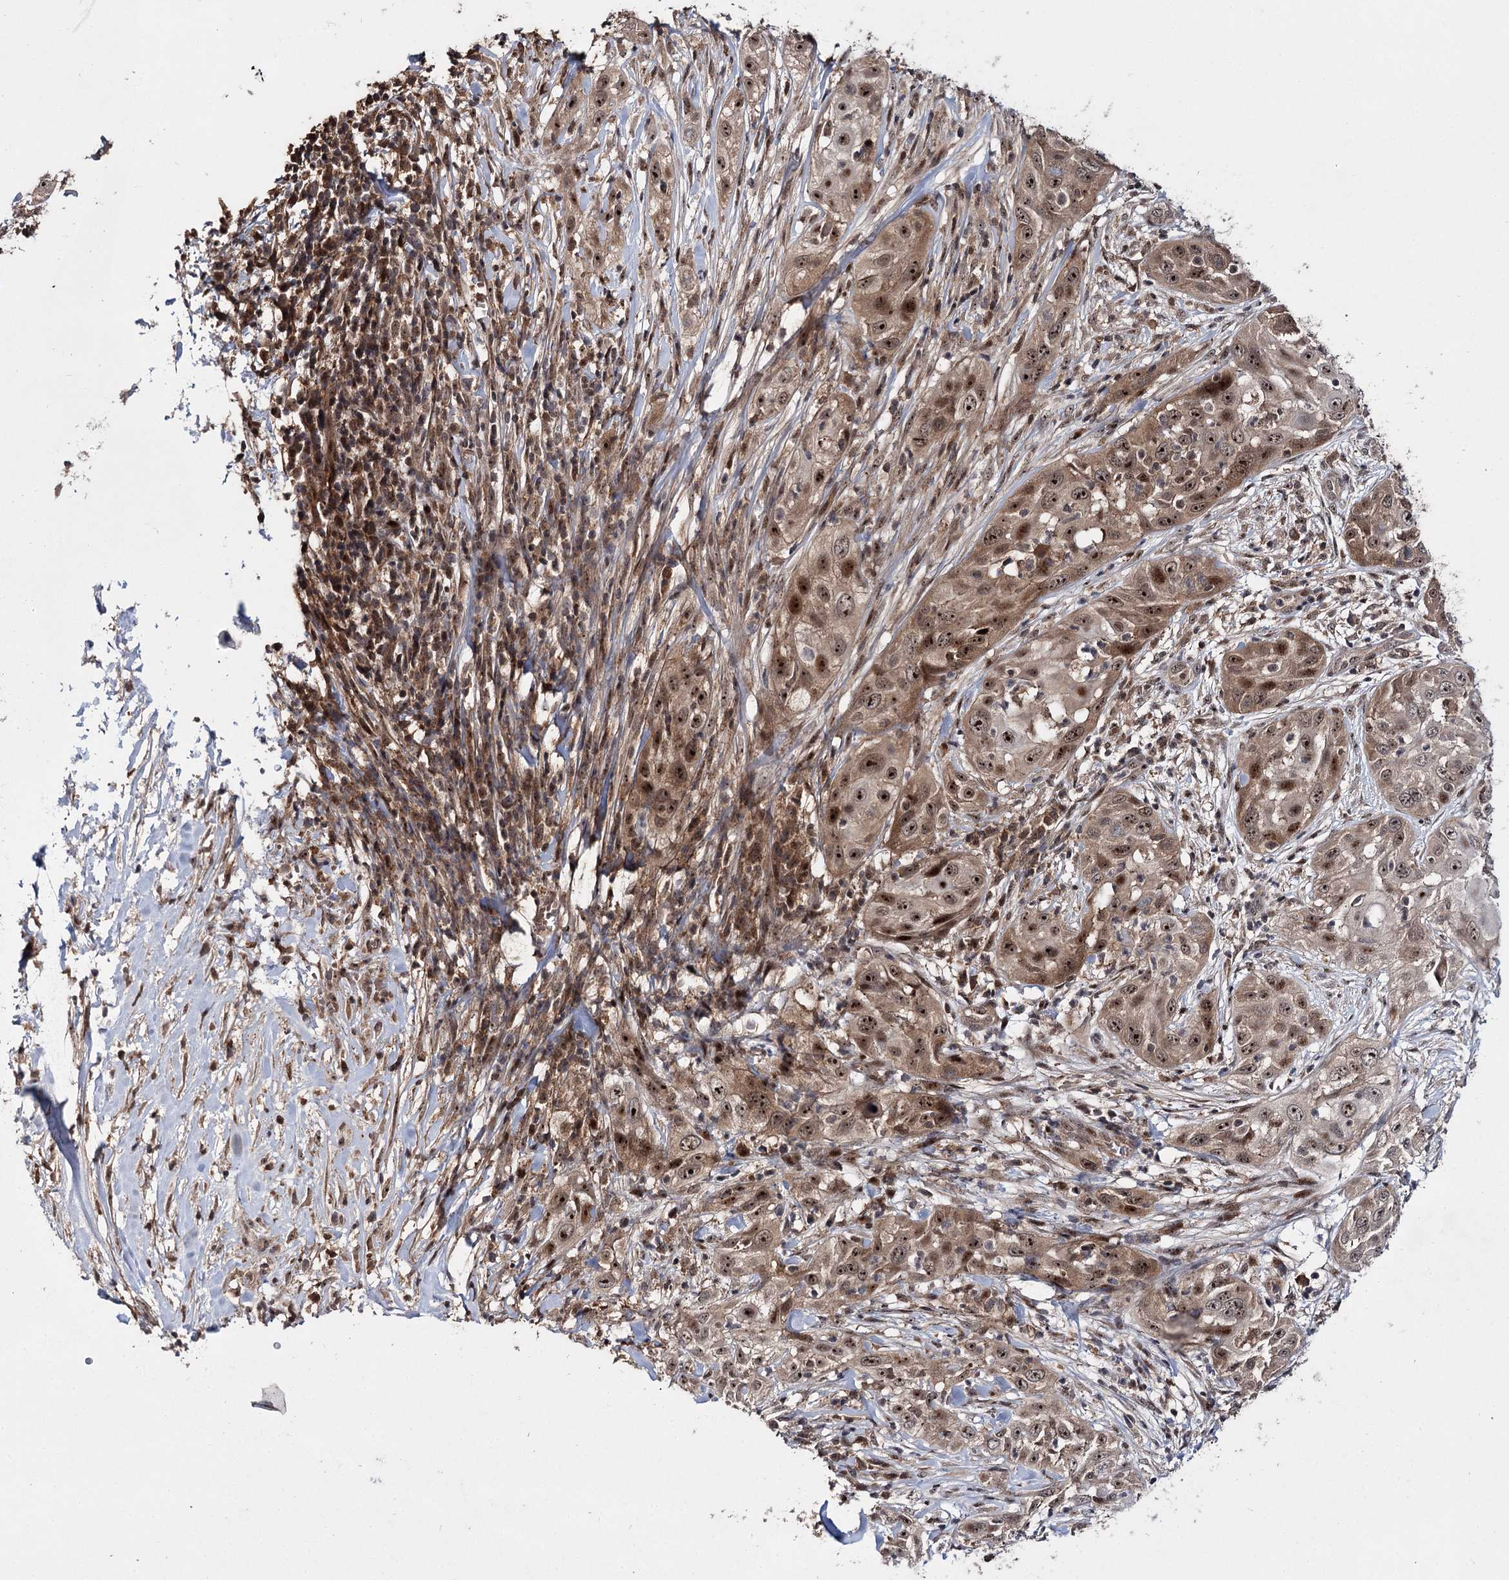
{"staining": {"intensity": "moderate", "quantity": ">75%", "location": "cytoplasmic/membranous,nuclear"}, "tissue": "skin cancer", "cell_type": "Tumor cells", "image_type": "cancer", "snomed": [{"axis": "morphology", "description": "Squamous cell carcinoma, NOS"}, {"axis": "topography", "description": "Skin"}], "caption": "Skin cancer stained with DAB (3,3'-diaminobenzidine) IHC demonstrates medium levels of moderate cytoplasmic/membranous and nuclear staining in about >75% of tumor cells.", "gene": "MKNK2", "patient": {"sex": "female", "age": 44}}